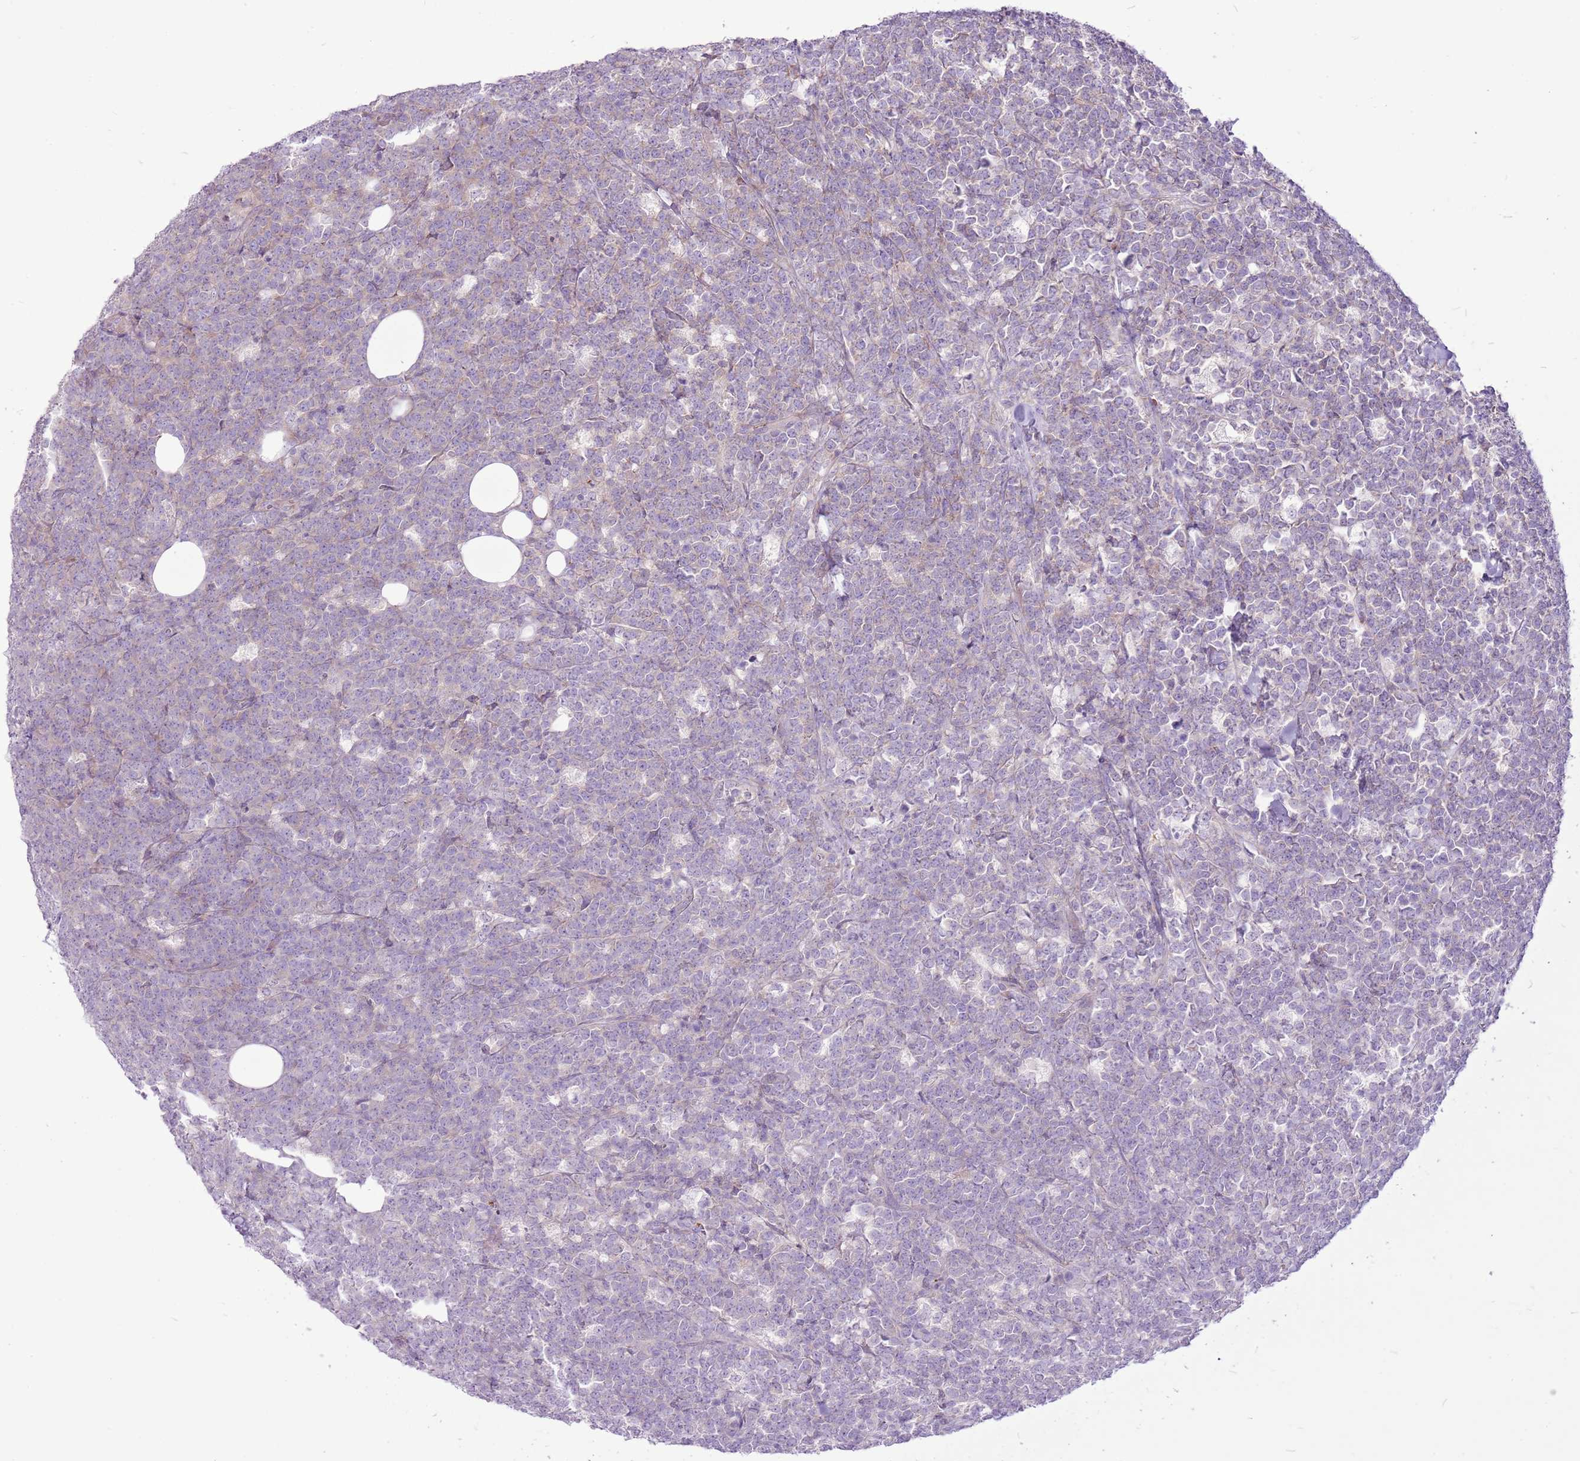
{"staining": {"intensity": "negative", "quantity": "none", "location": "none"}, "tissue": "lymphoma", "cell_type": "Tumor cells", "image_type": "cancer", "snomed": [{"axis": "morphology", "description": "Malignant lymphoma, non-Hodgkin's type, High grade"}, {"axis": "topography", "description": "Small intestine"}], "caption": "This is an immunohistochemistry (IHC) micrograph of malignant lymphoma, non-Hodgkin's type (high-grade). There is no positivity in tumor cells.", "gene": "CHAC2", "patient": {"sex": "male", "age": 8}}